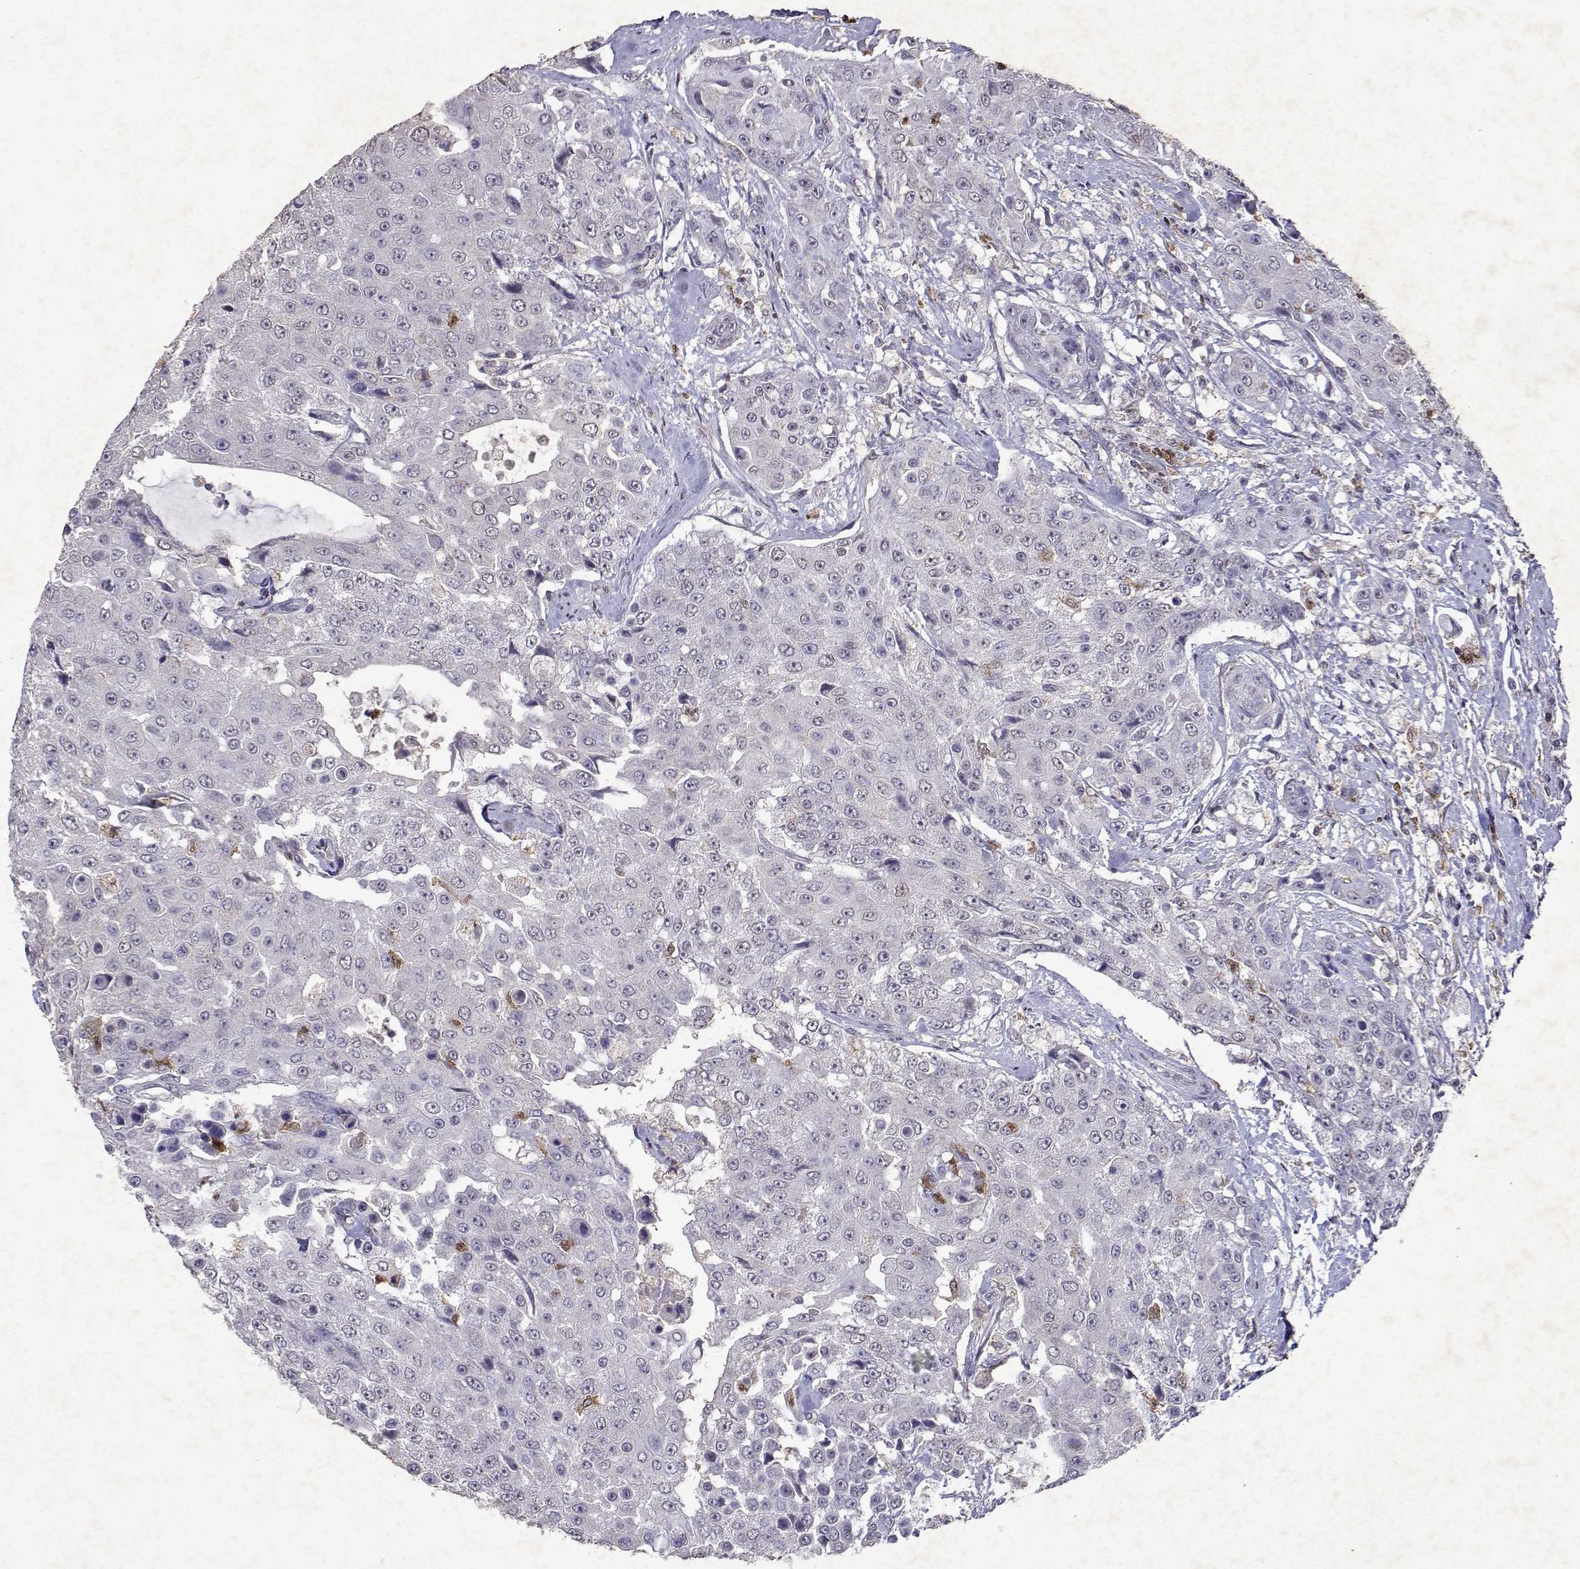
{"staining": {"intensity": "negative", "quantity": "none", "location": "none"}, "tissue": "urothelial cancer", "cell_type": "Tumor cells", "image_type": "cancer", "snomed": [{"axis": "morphology", "description": "Urothelial carcinoma, High grade"}, {"axis": "topography", "description": "Urinary bladder"}], "caption": "The immunohistochemistry histopathology image has no significant positivity in tumor cells of urothelial carcinoma (high-grade) tissue.", "gene": "APAF1", "patient": {"sex": "female", "age": 63}}